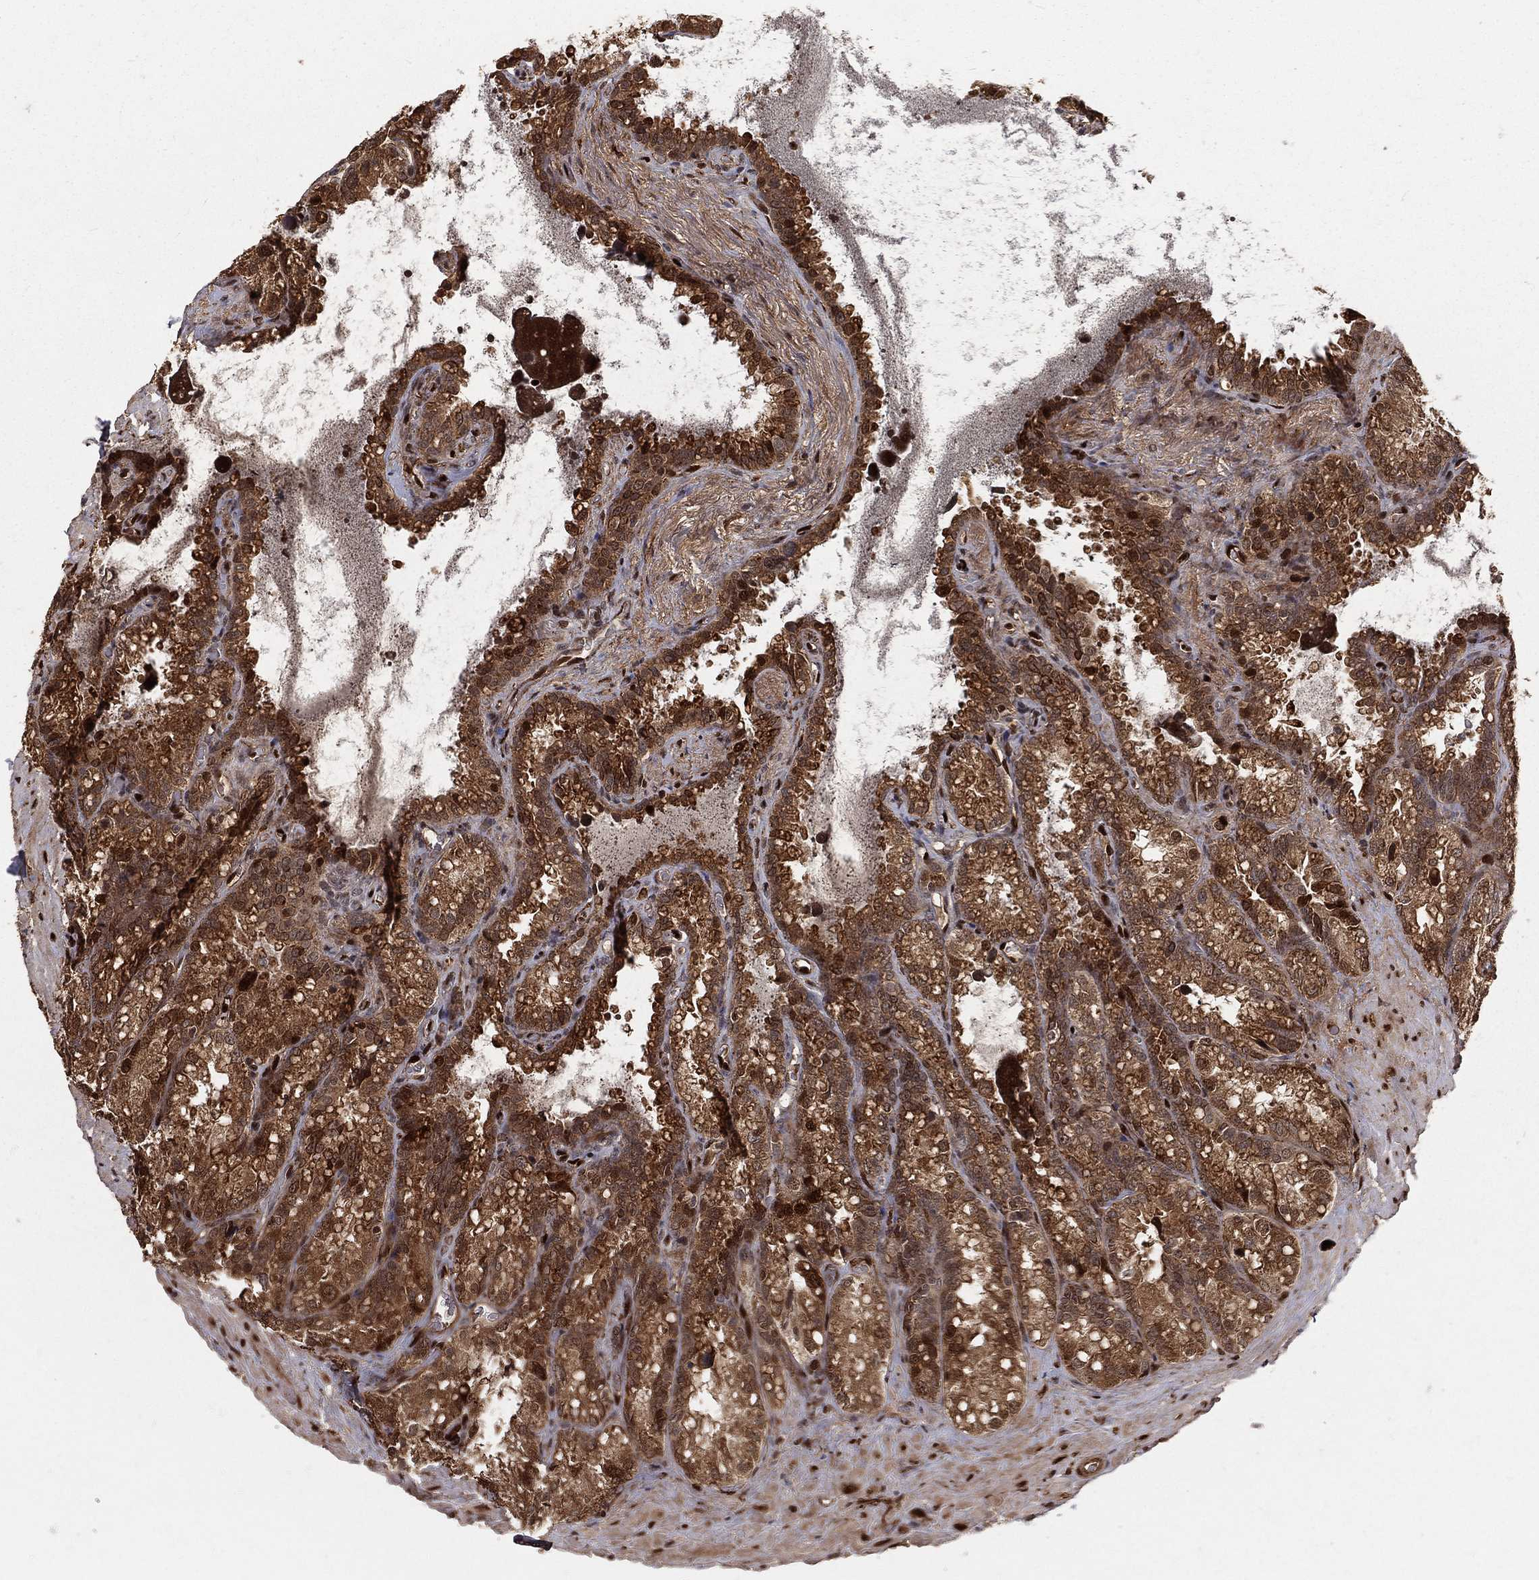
{"staining": {"intensity": "moderate", "quantity": ">75%", "location": "cytoplasmic/membranous"}, "tissue": "seminal vesicle", "cell_type": "Glandular cells", "image_type": "normal", "snomed": [{"axis": "morphology", "description": "Normal tissue, NOS"}, {"axis": "topography", "description": "Seminal veicle"}], "caption": "Immunohistochemical staining of benign human seminal vesicle displays >75% levels of moderate cytoplasmic/membranous protein expression in approximately >75% of glandular cells.", "gene": "MAPK1", "patient": {"sex": "male", "age": 68}}